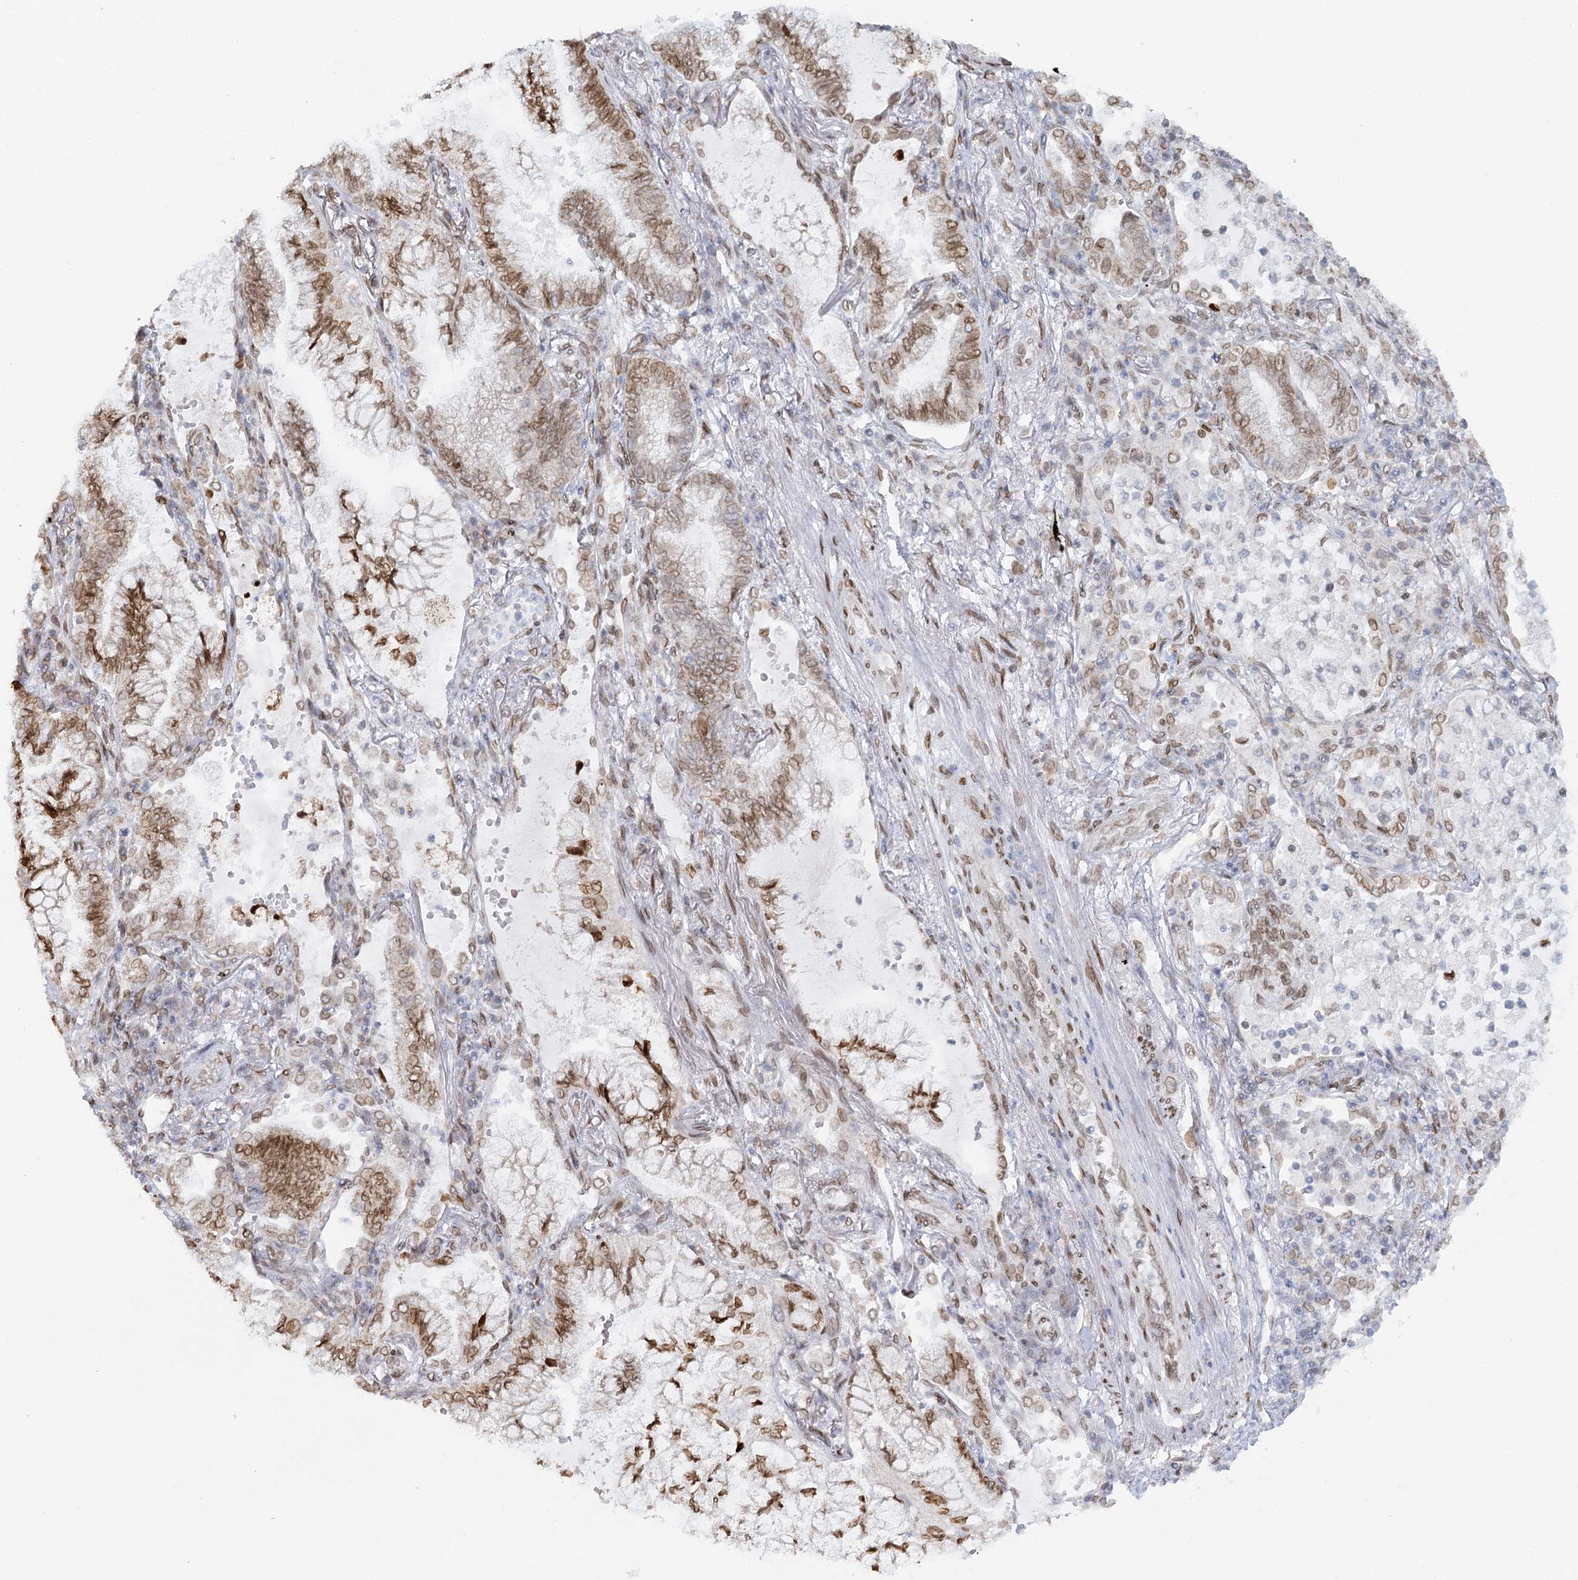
{"staining": {"intensity": "moderate", "quantity": ">75%", "location": "nuclear"}, "tissue": "lung cancer", "cell_type": "Tumor cells", "image_type": "cancer", "snomed": [{"axis": "morphology", "description": "Adenocarcinoma, NOS"}, {"axis": "topography", "description": "Lung"}], "caption": "Immunohistochemical staining of adenocarcinoma (lung) exhibits medium levels of moderate nuclear expression in approximately >75% of tumor cells.", "gene": "VWA5A", "patient": {"sex": "female", "age": 70}}